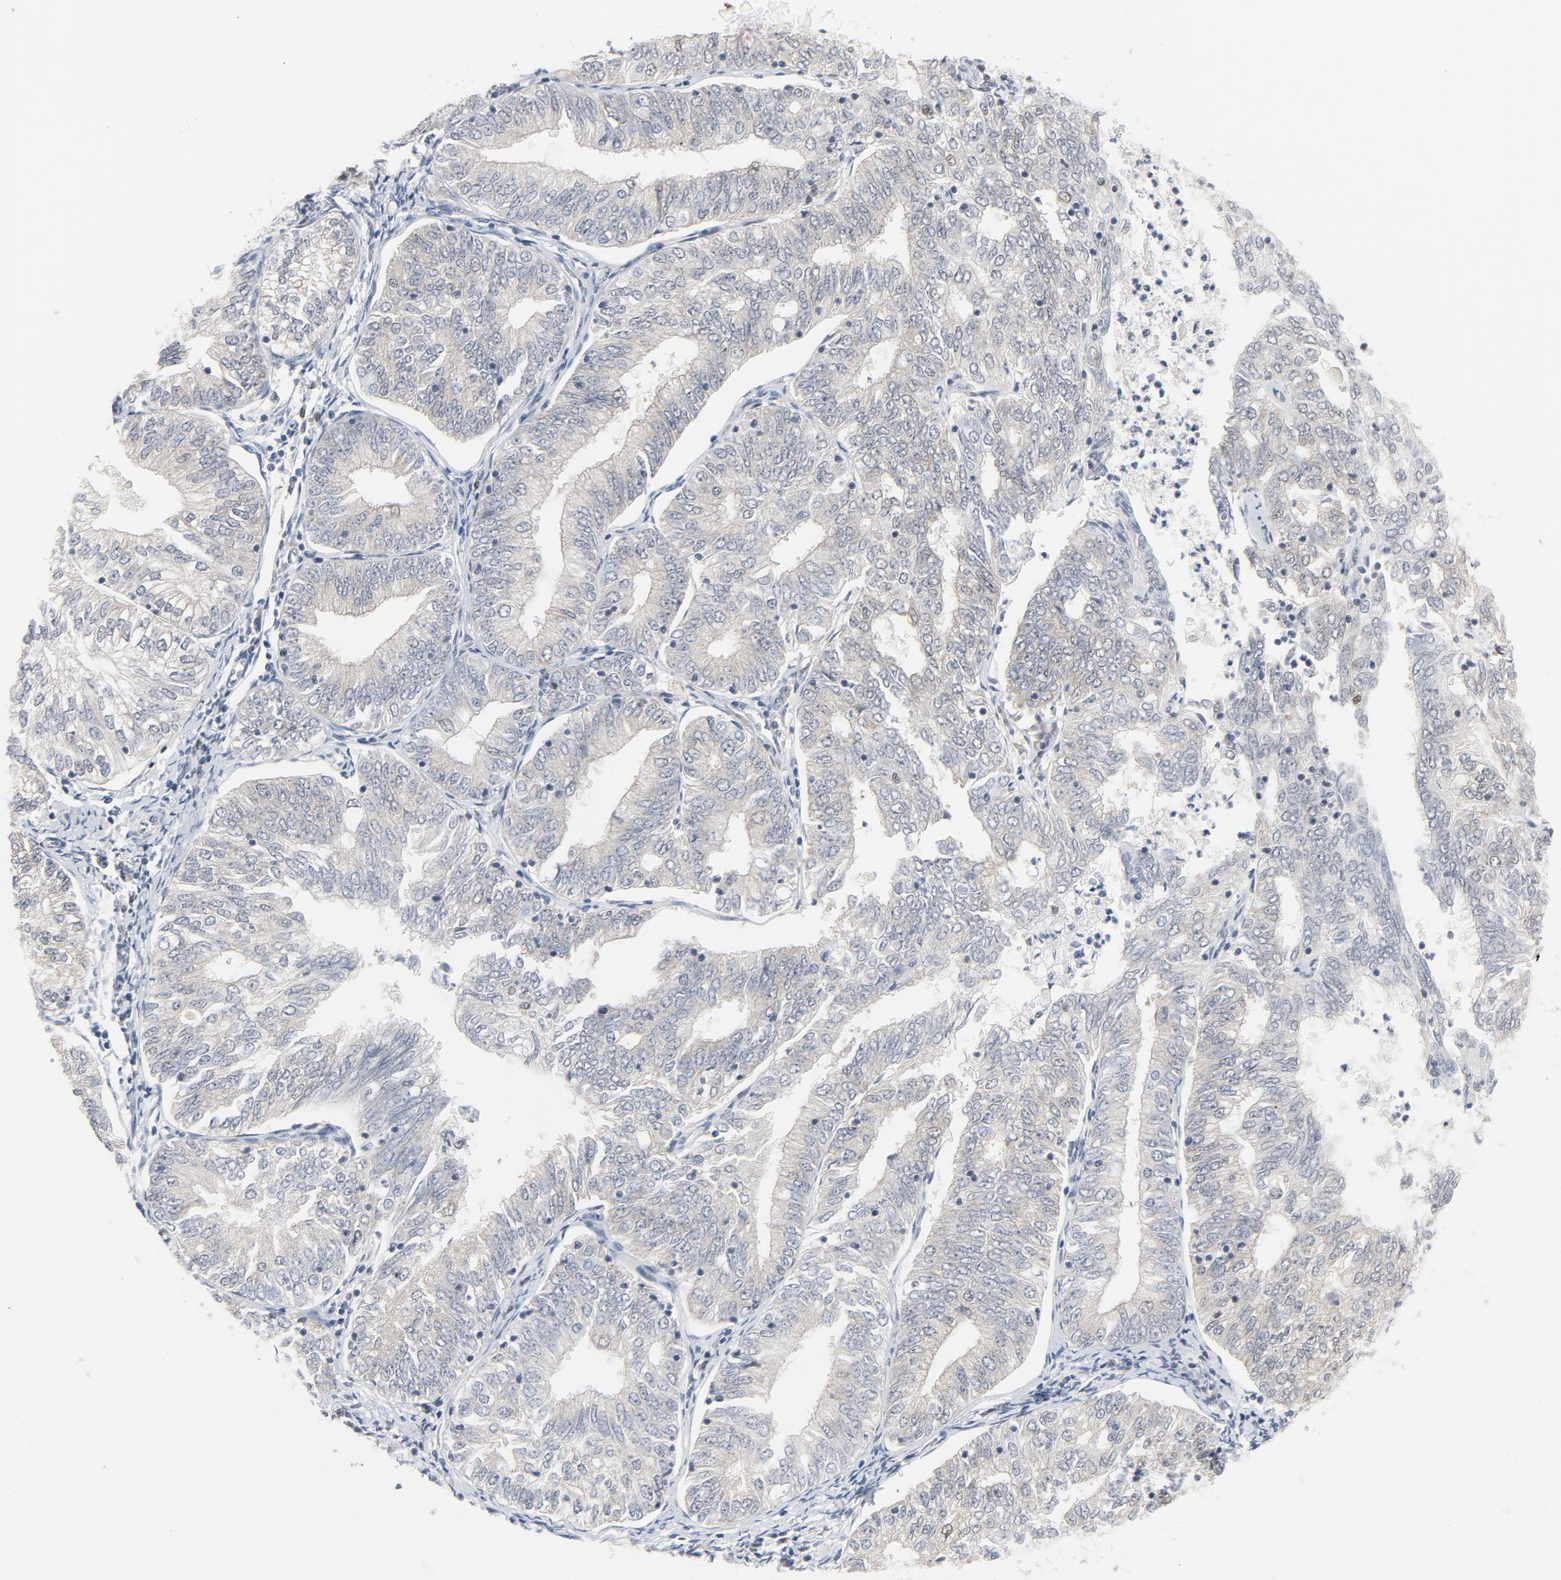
{"staining": {"intensity": "weak", "quantity": "25%-75%", "location": "nuclear"}, "tissue": "endometrial cancer", "cell_type": "Tumor cells", "image_type": "cancer", "snomed": [{"axis": "morphology", "description": "Adenocarcinoma, NOS"}, {"axis": "topography", "description": "Endometrium"}], "caption": "Protein staining displays weak nuclear expression in about 25%-75% of tumor cells in endometrial adenocarcinoma. The protein of interest is shown in brown color, while the nuclei are stained blue.", "gene": "JMJD6", "patient": {"sex": "female", "age": 69}}